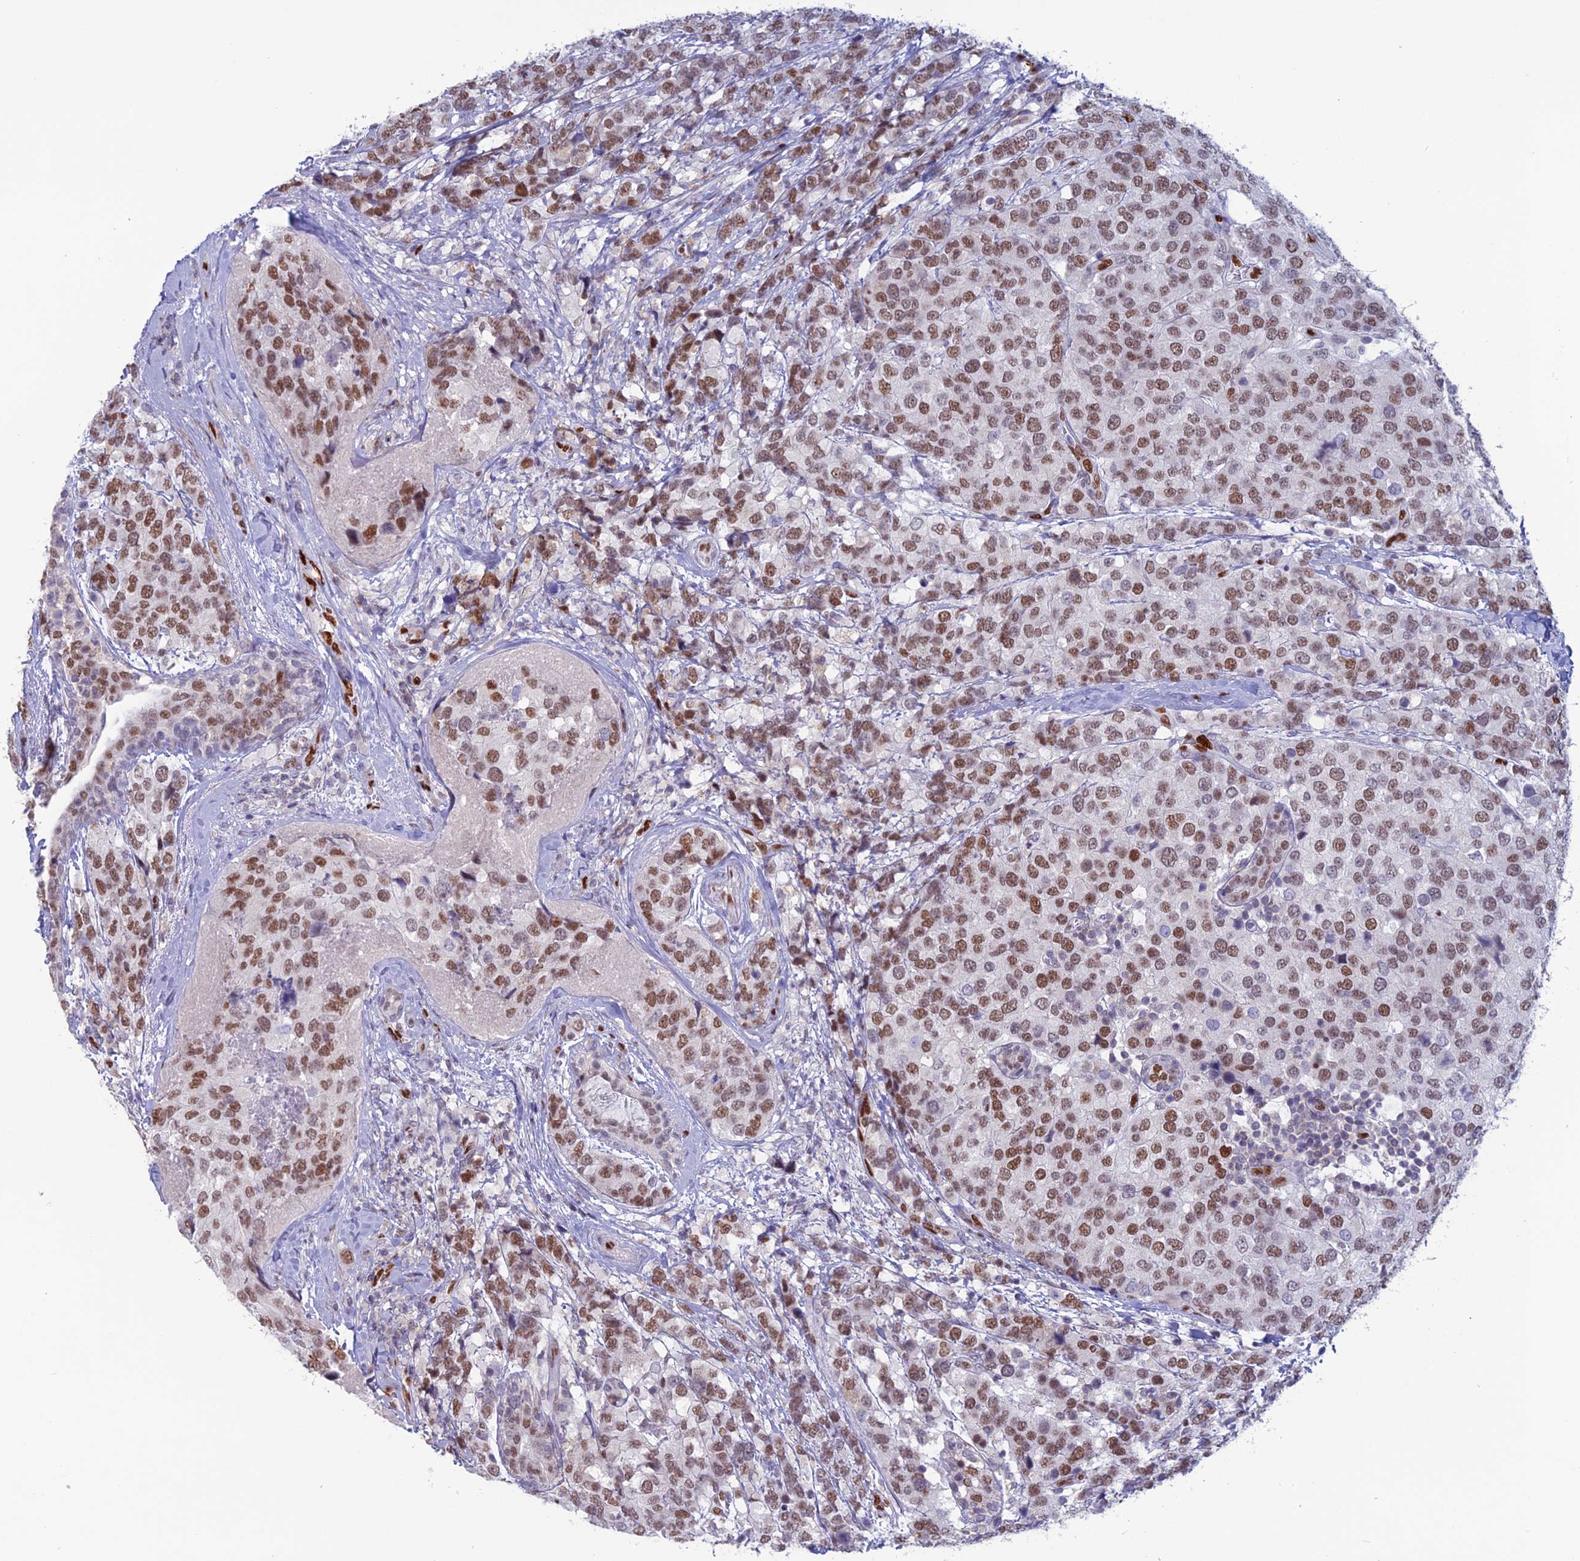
{"staining": {"intensity": "moderate", "quantity": ">75%", "location": "nuclear"}, "tissue": "breast cancer", "cell_type": "Tumor cells", "image_type": "cancer", "snomed": [{"axis": "morphology", "description": "Lobular carcinoma"}, {"axis": "topography", "description": "Breast"}], "caption": "Protein analysis of breast cancer (lobular carcinoma) tissue displays moderate nuclear positivity in about >75% of tumor cells.", "gene": "NOL4L", "patient": {"sex": "female", "age": 59}}